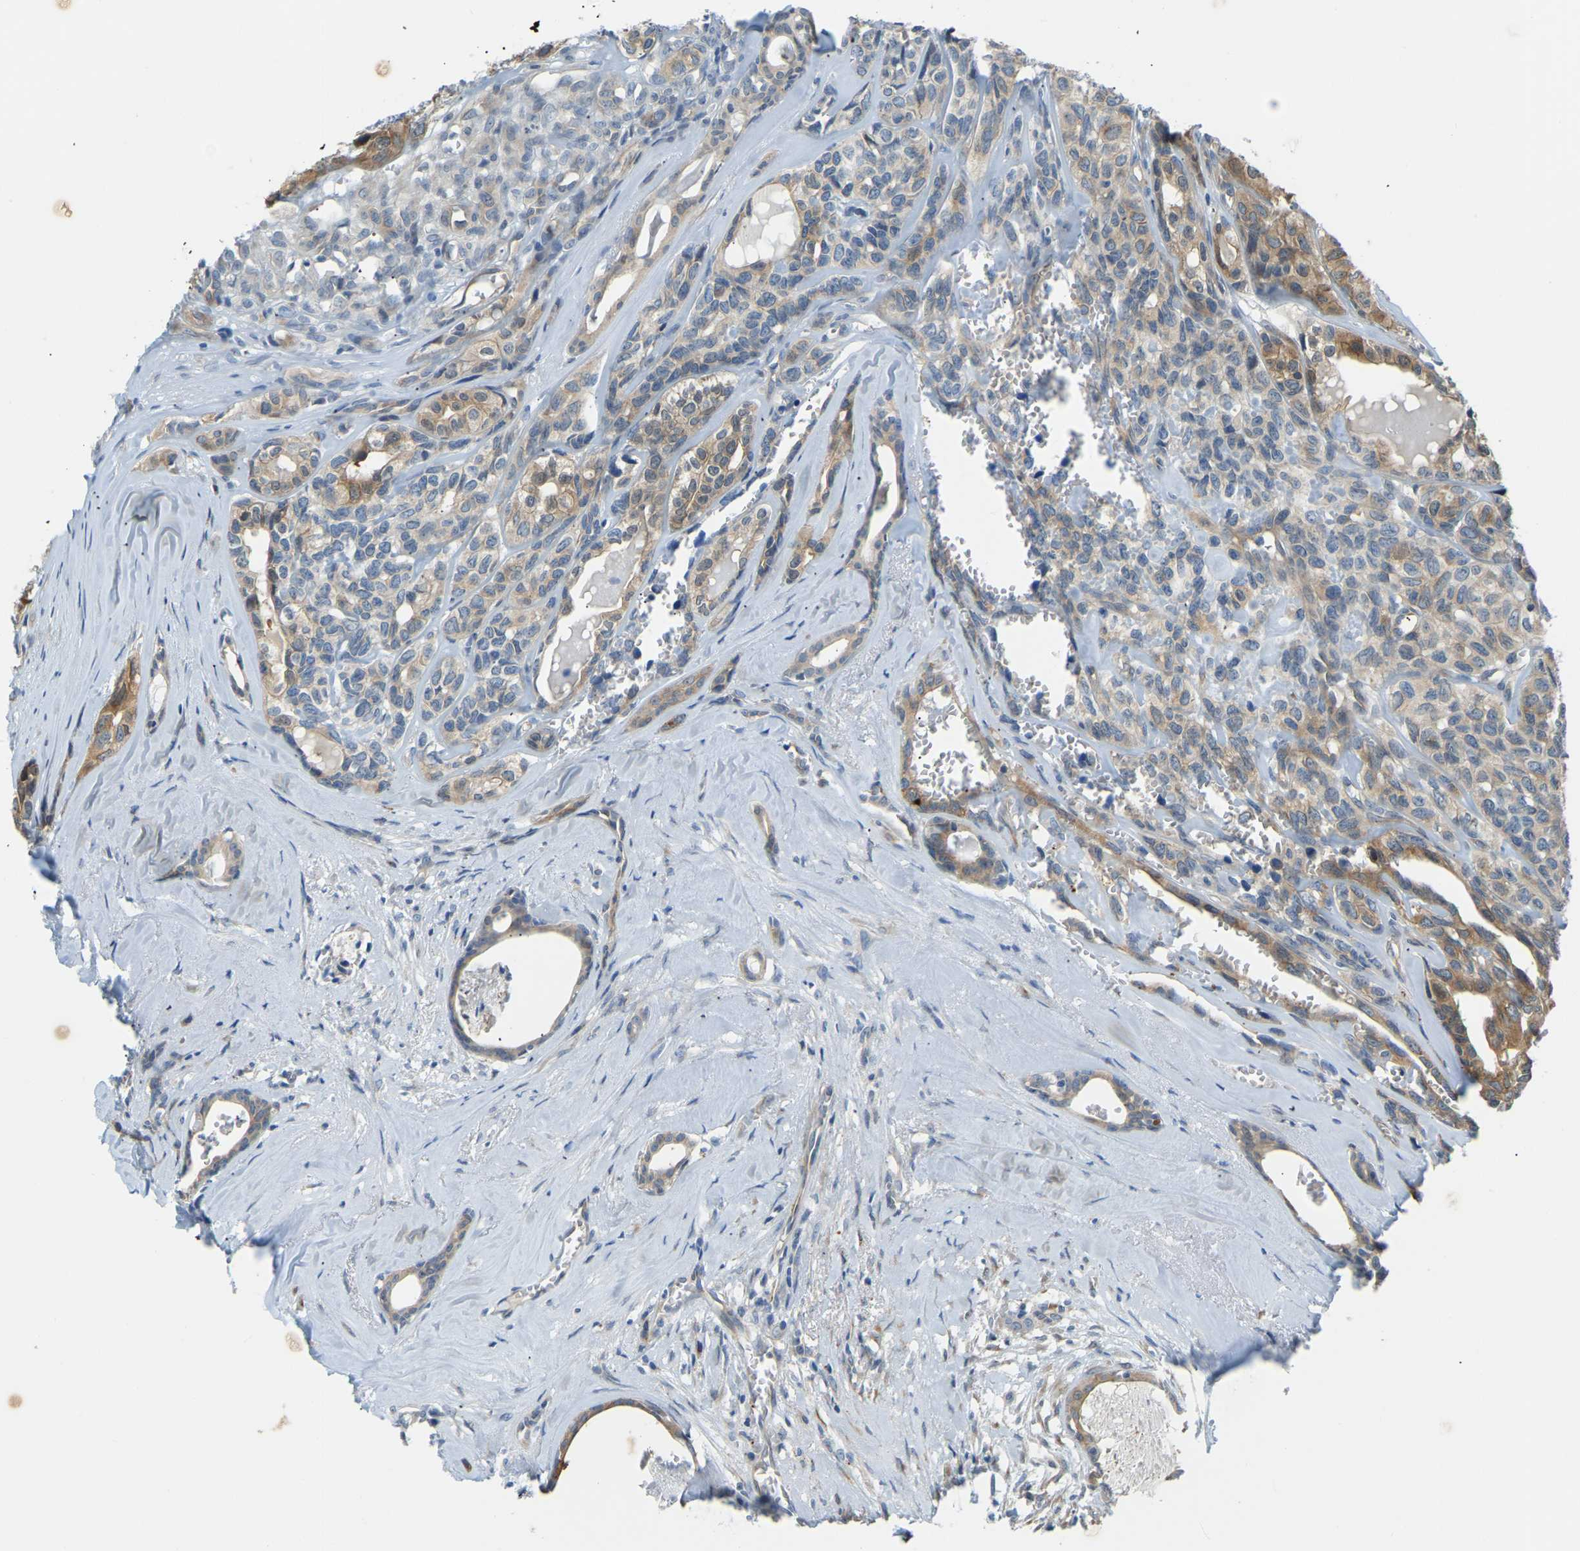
{"staining": {"intensity": "moderate", "quantity": "<25%", "location": "cytoplasmic/membranous"}, "tissue": "head and neck cancer", "cell_type": "Tumor cells", "image_type": "cancer", "snomed": [{"axis": "morphology", "description": "Adenocarcinoma, NOS"}, {"axis": "topography", "description": "Salivary gland, NOS"}, {"axis": "topography", "description": "Head-Neck"}], "caption": "Human head and neck adenocarcinoma stained with a protein marker exhibits moderate staining in tumor cells.", "gene": "NME8", "patient": {"sex": "female", "age": 76}}